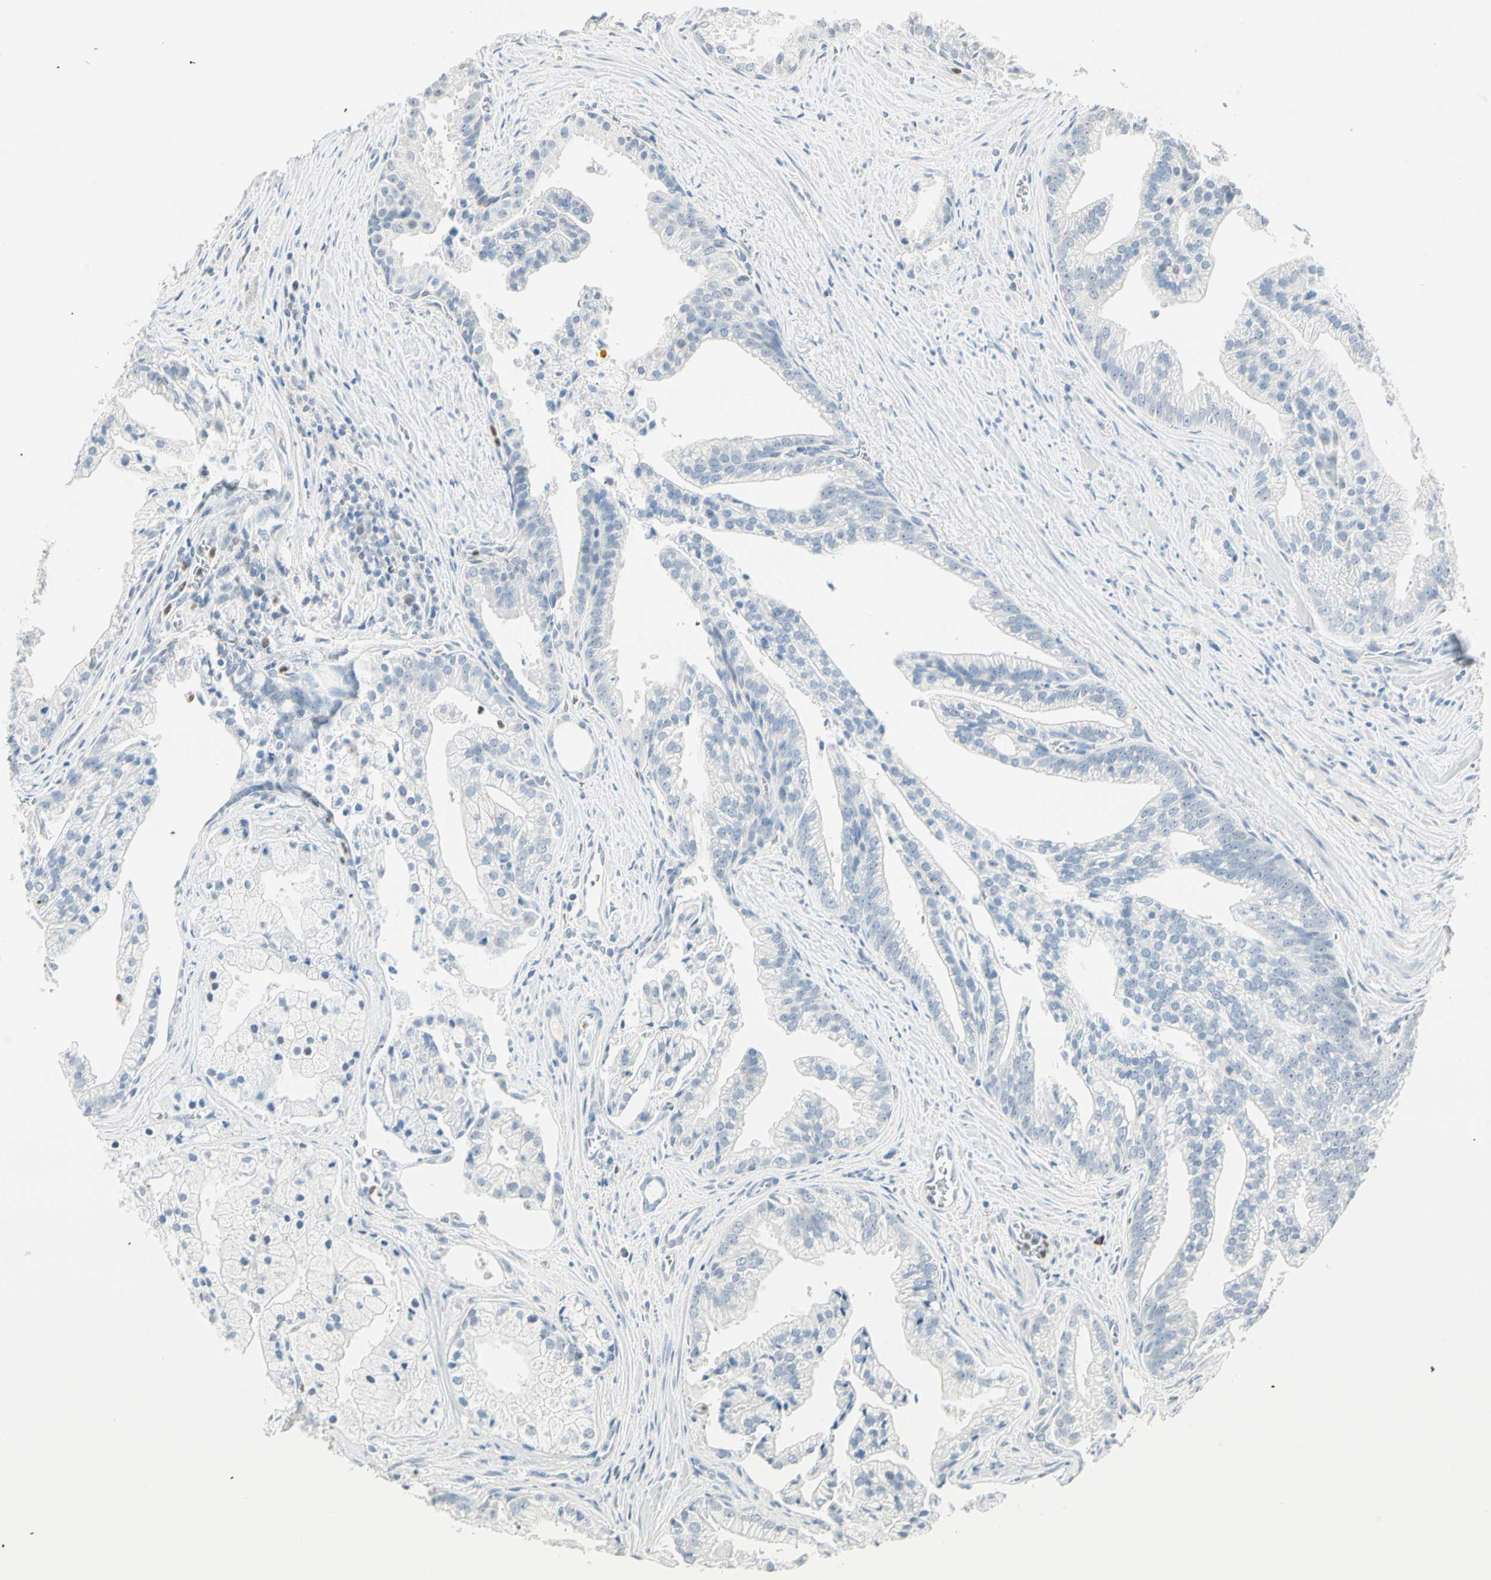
{"staining": {"intensity": "negative", "quantity": "none", "location": "none"}, "tissue": "prostate cancer", "cell_type": "Tumor cells", "image_type": "cancer", "snomed": [{"axis": "morphology", "description": "Adenocarcinoma, High grade"}, {"axis": "topography", "description": "Prostate"}], "caption": "Tumor cells are negative for protein expression in human high-grade adenocarcinoma (prostate).", "gene": "MLLT10", "patient": {"sex": "male", "age": 67}}